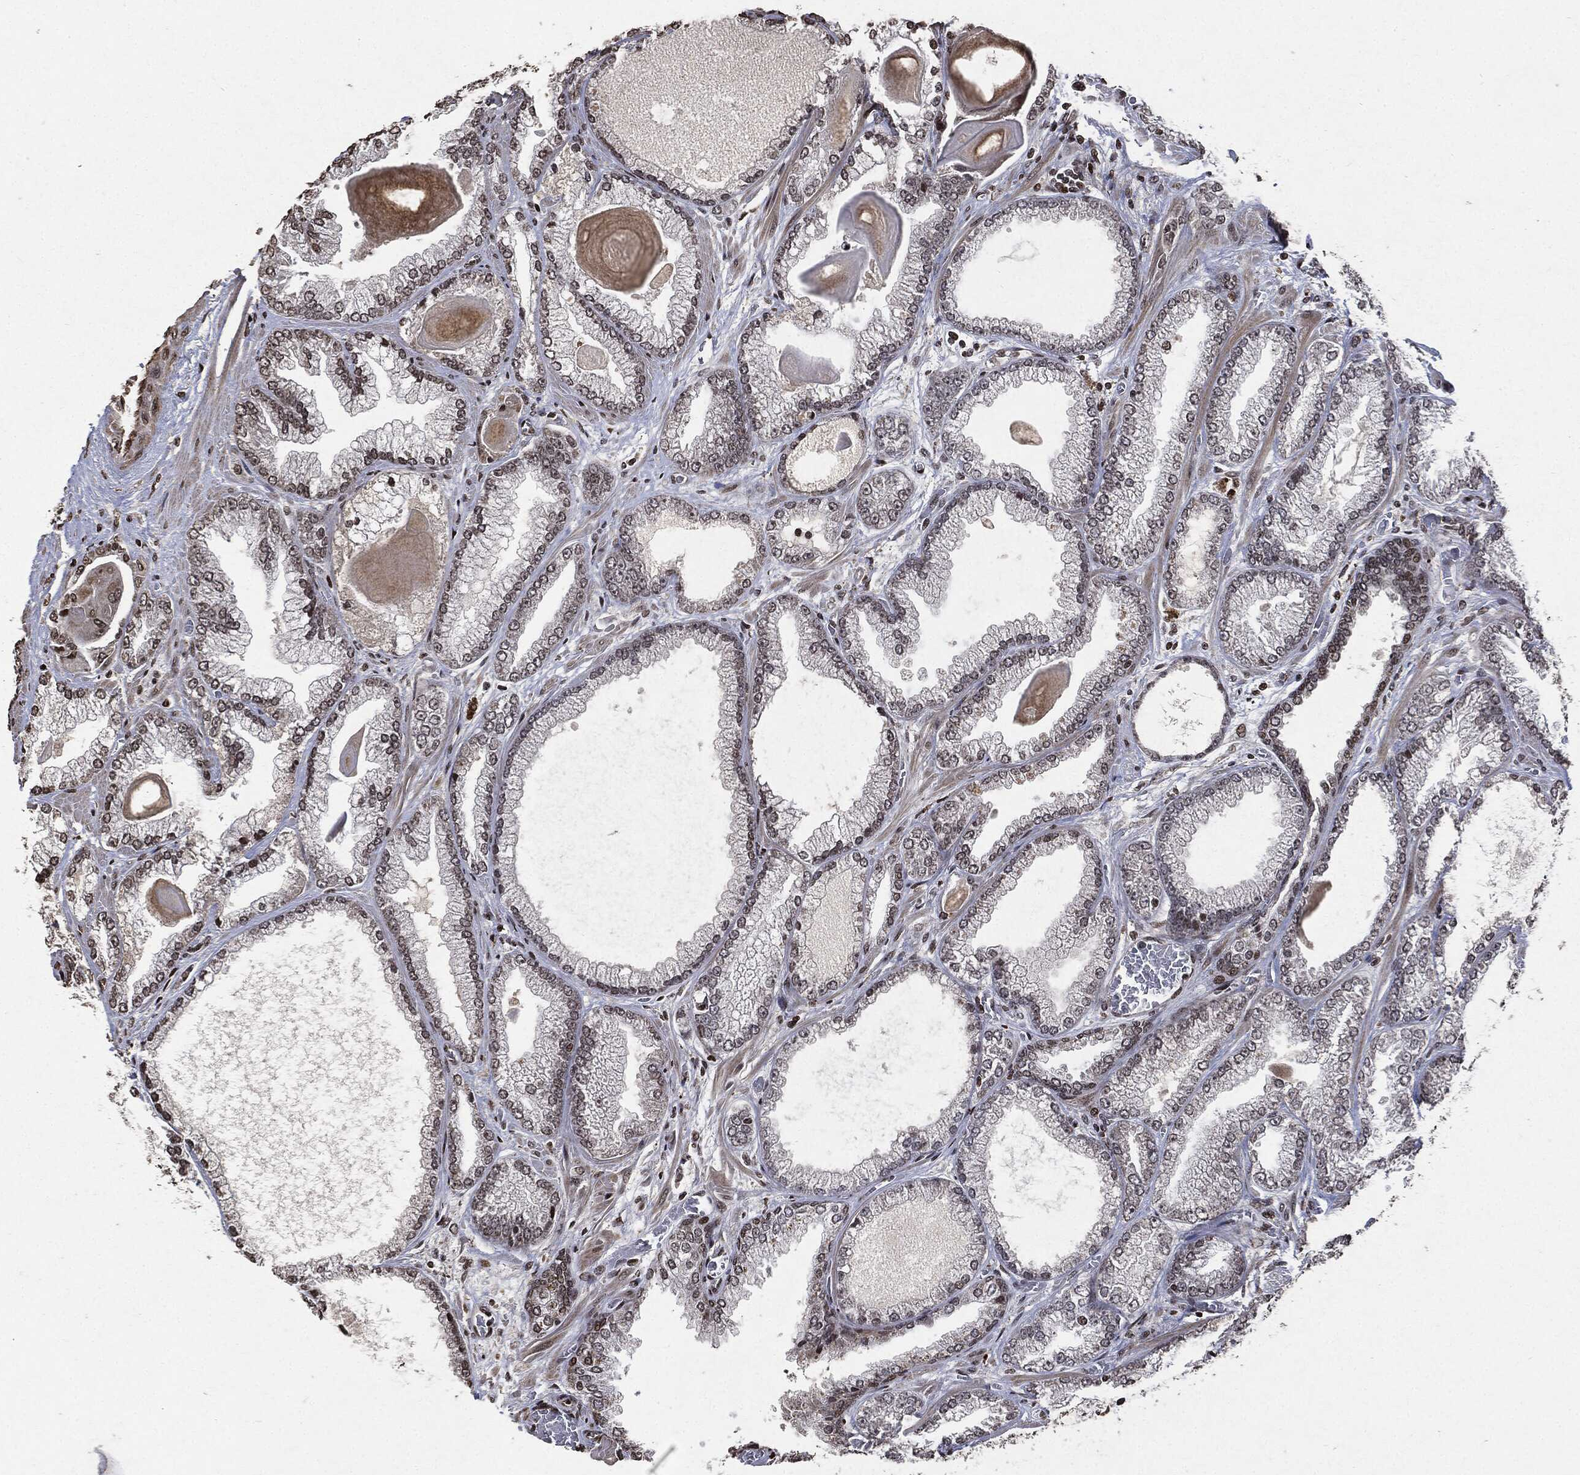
{"staining": {"intensity": "weak", "quantity": "25%-75%", "location": "nuclear"}, "tissue": "prostate cancer", "cell_type": "Tumor cells", "image_type": "cancer", "snomed": [{"axis": "morphology", "description": "Adenocarcinoma, Low grade"}, {"axis": "topography", "description": "Prostate"}], "caption": "The image displays staining of low-grade adenocarcinoma (prostate), revealing weak nuclear protein positivity (brown color) within tumor cells.", "gene": "JUN", "patient": {"sex": "male", "age": 57}}